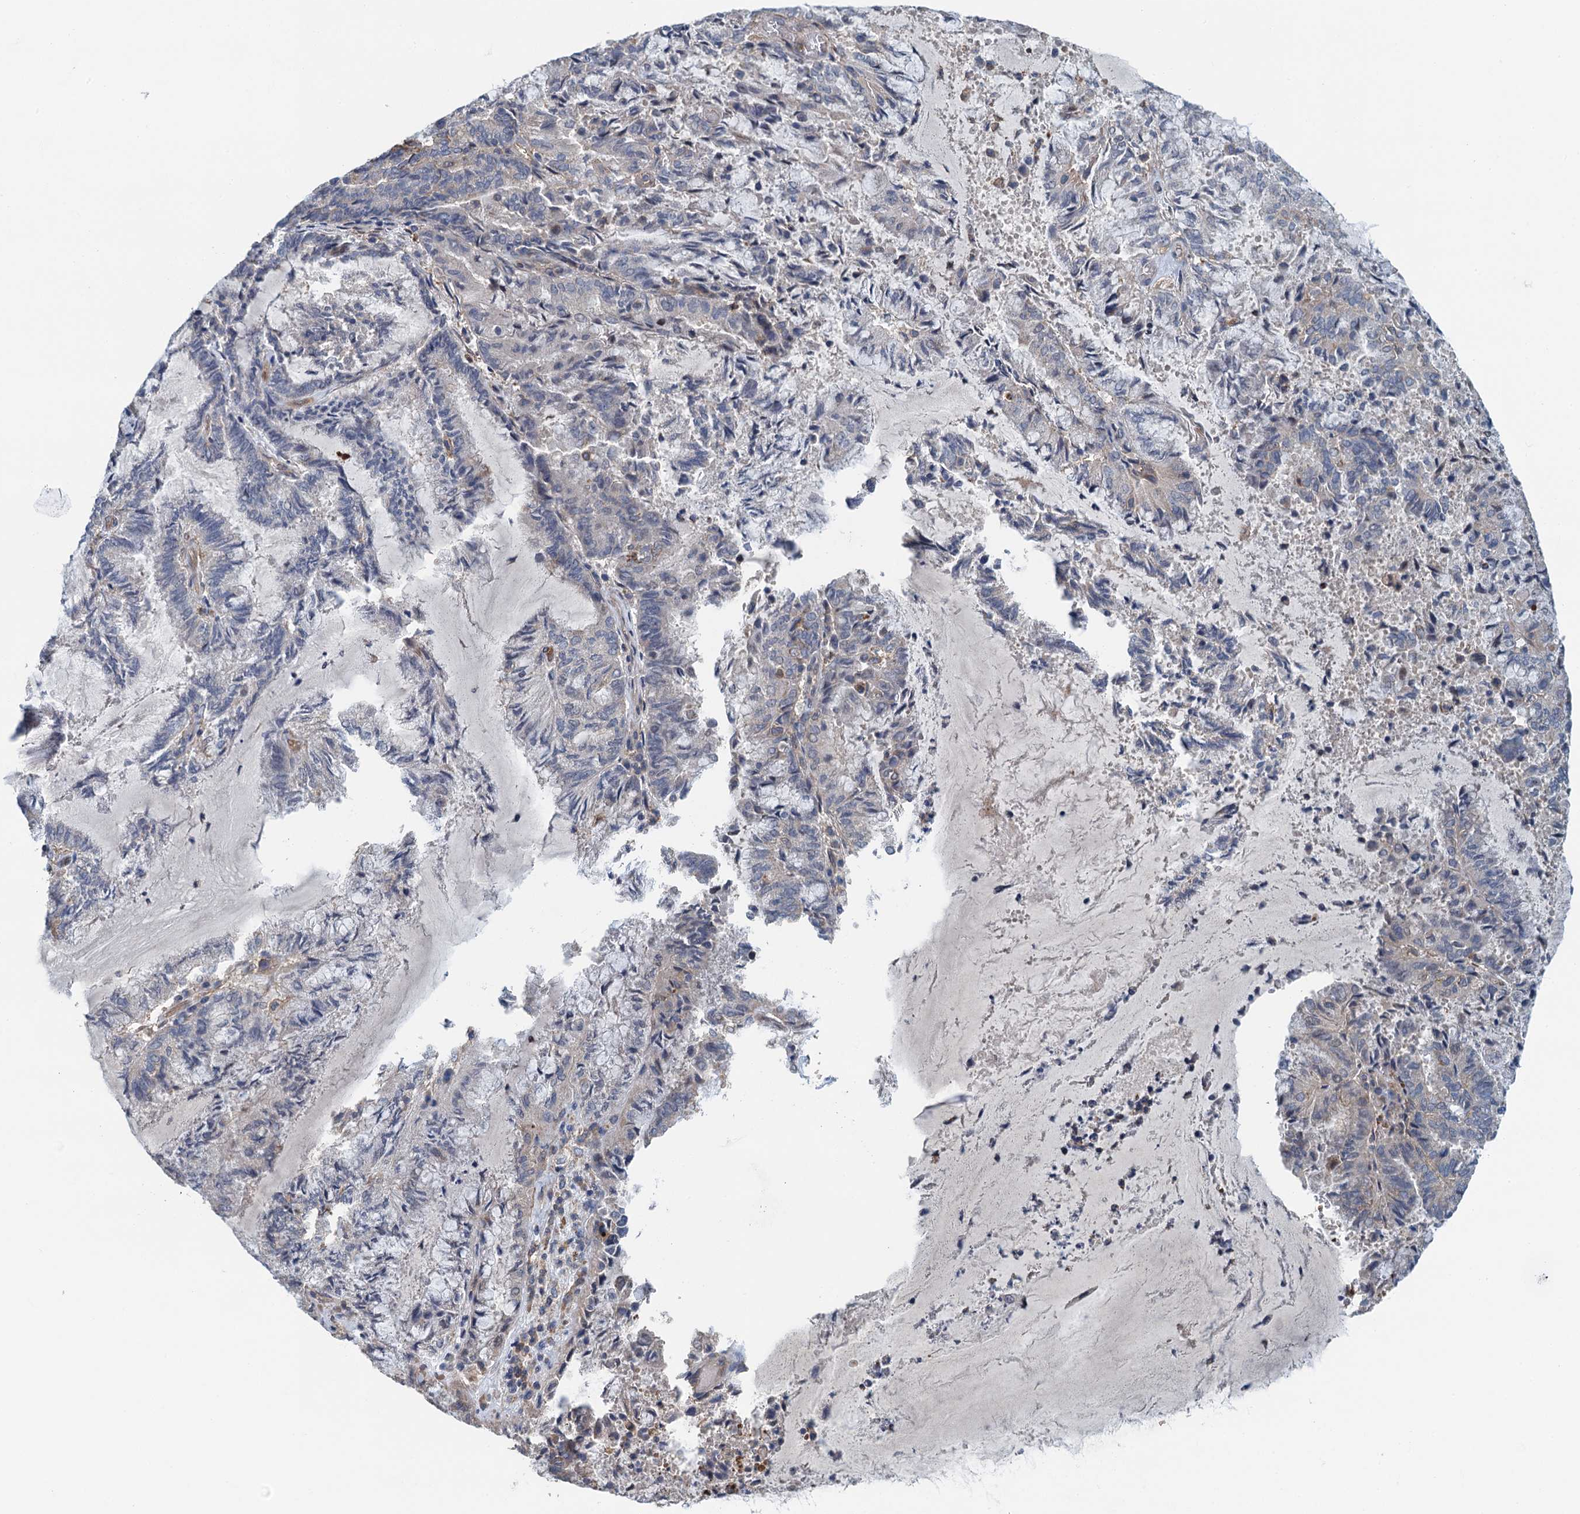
{"staining": {"intensity": "negative", "quantity": "none", "location": "none"}, "tissue": "endometrial cancer", "cell_type": "Tumor cells", "image_type": "cancer", "snomed": [{"axis": "morphology", "description": "Adenocarcinoma, NOS"}, {"axis": "topography", "description": "Endometrium"}], "caption": "An immunohistochemistry (IHC) micrograph of endometrial cancer is shown. There is no staining in tumor cells of endometrial cancer.", "gene": "RSAD2", "patient": {"sex": "female", "age": 80}}